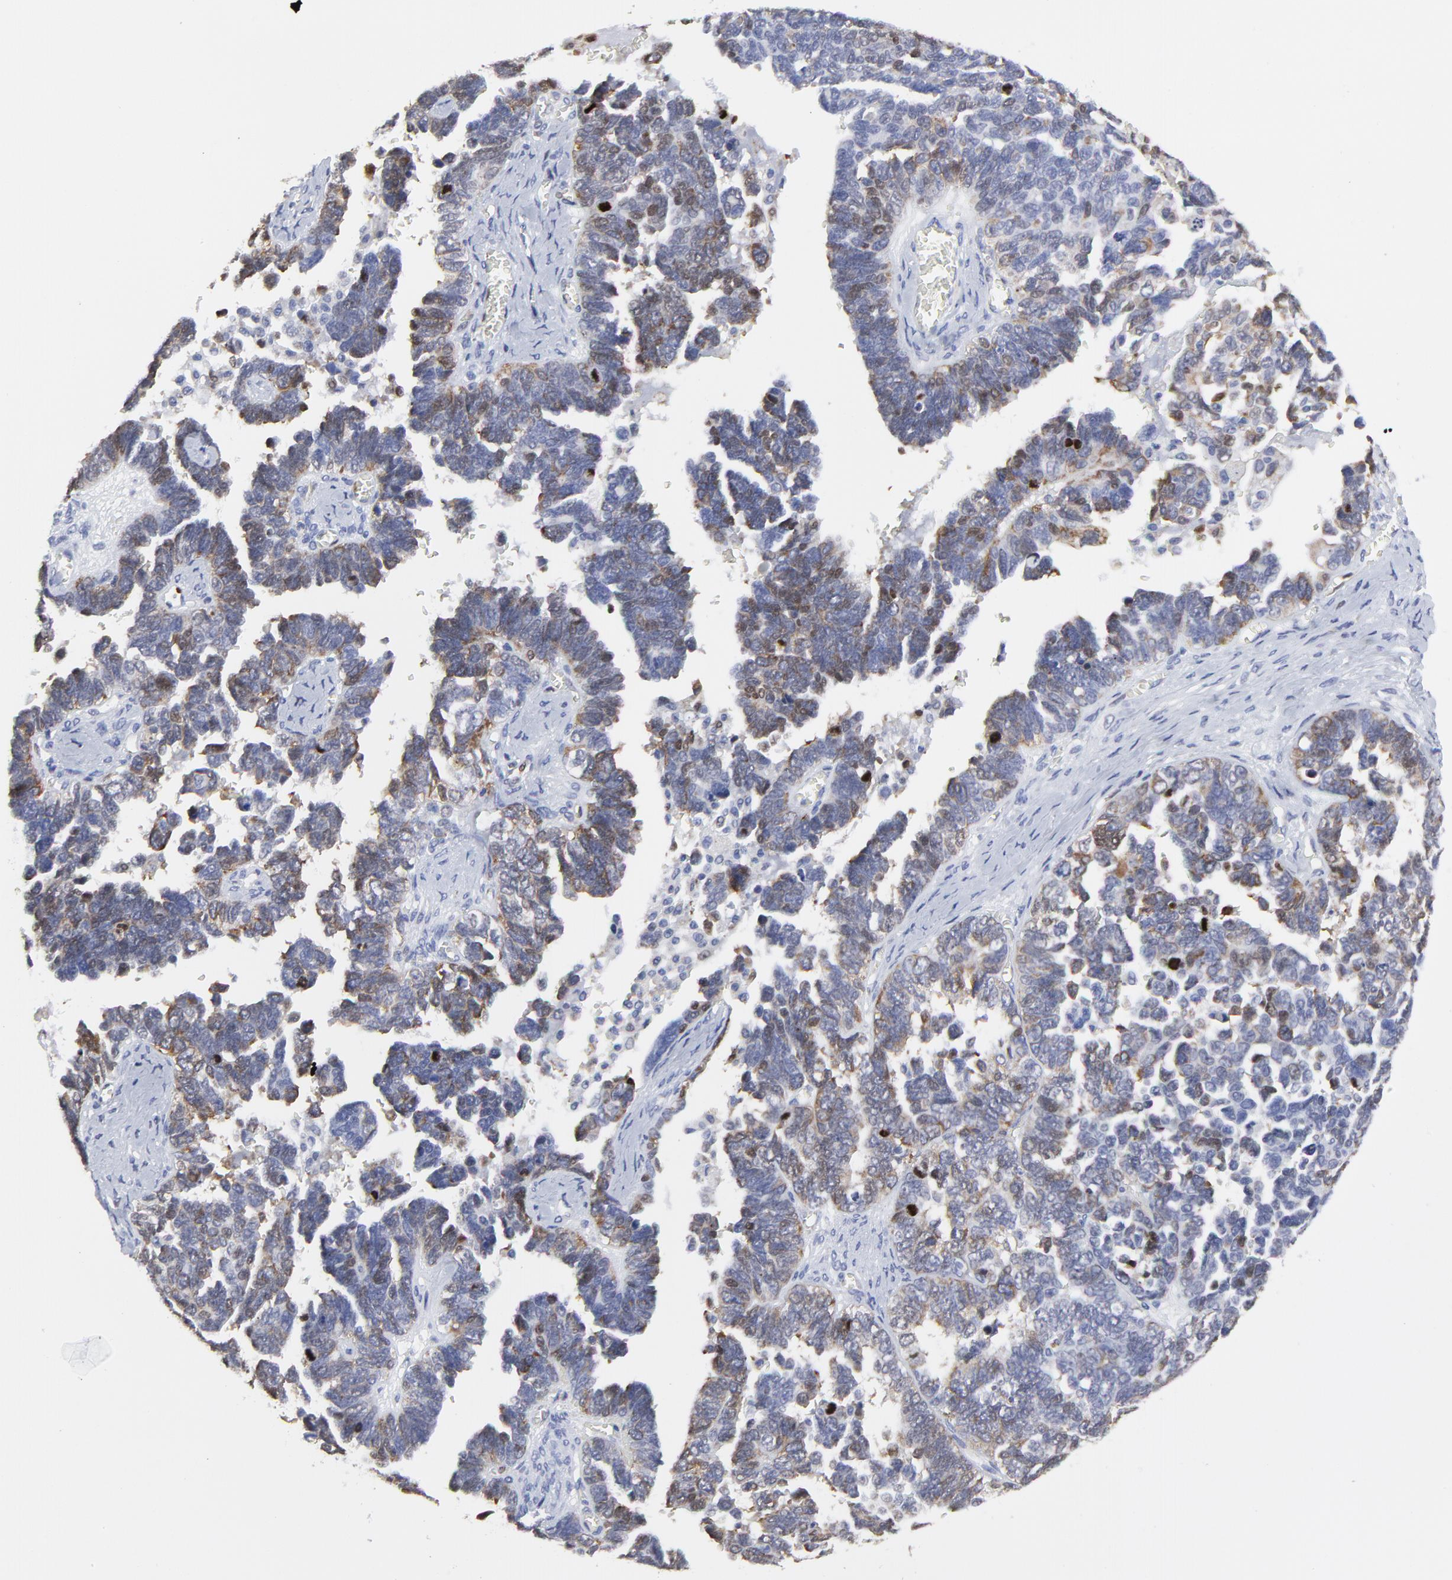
{"staining": {"intensity": "weak", "quantity": "25%-75%", "location": "cytoplasmic/membranous,nuclear"}, "tissue": "ovarian cancer", "cell_type": "Tumor cells", "image_type": "cancer", "snomed": [{"axis": "morphology", "description": "Cystadenocarcinoma, serous, NOS"}, {"axis": "topography", "description": "Ovary"}], "caption": "Immunohistochemistry (IHC) (DAB (3,3'-diaminobenzidine)) staining of ovarian serous cystadenocarcinoma reveals weak cytoplasmic/membranous and nuclear protein positivity in approximately 25%-75% of tumor cells.", "gene": "NCAPH", "patient": {"sex": "female", "age": 69}}